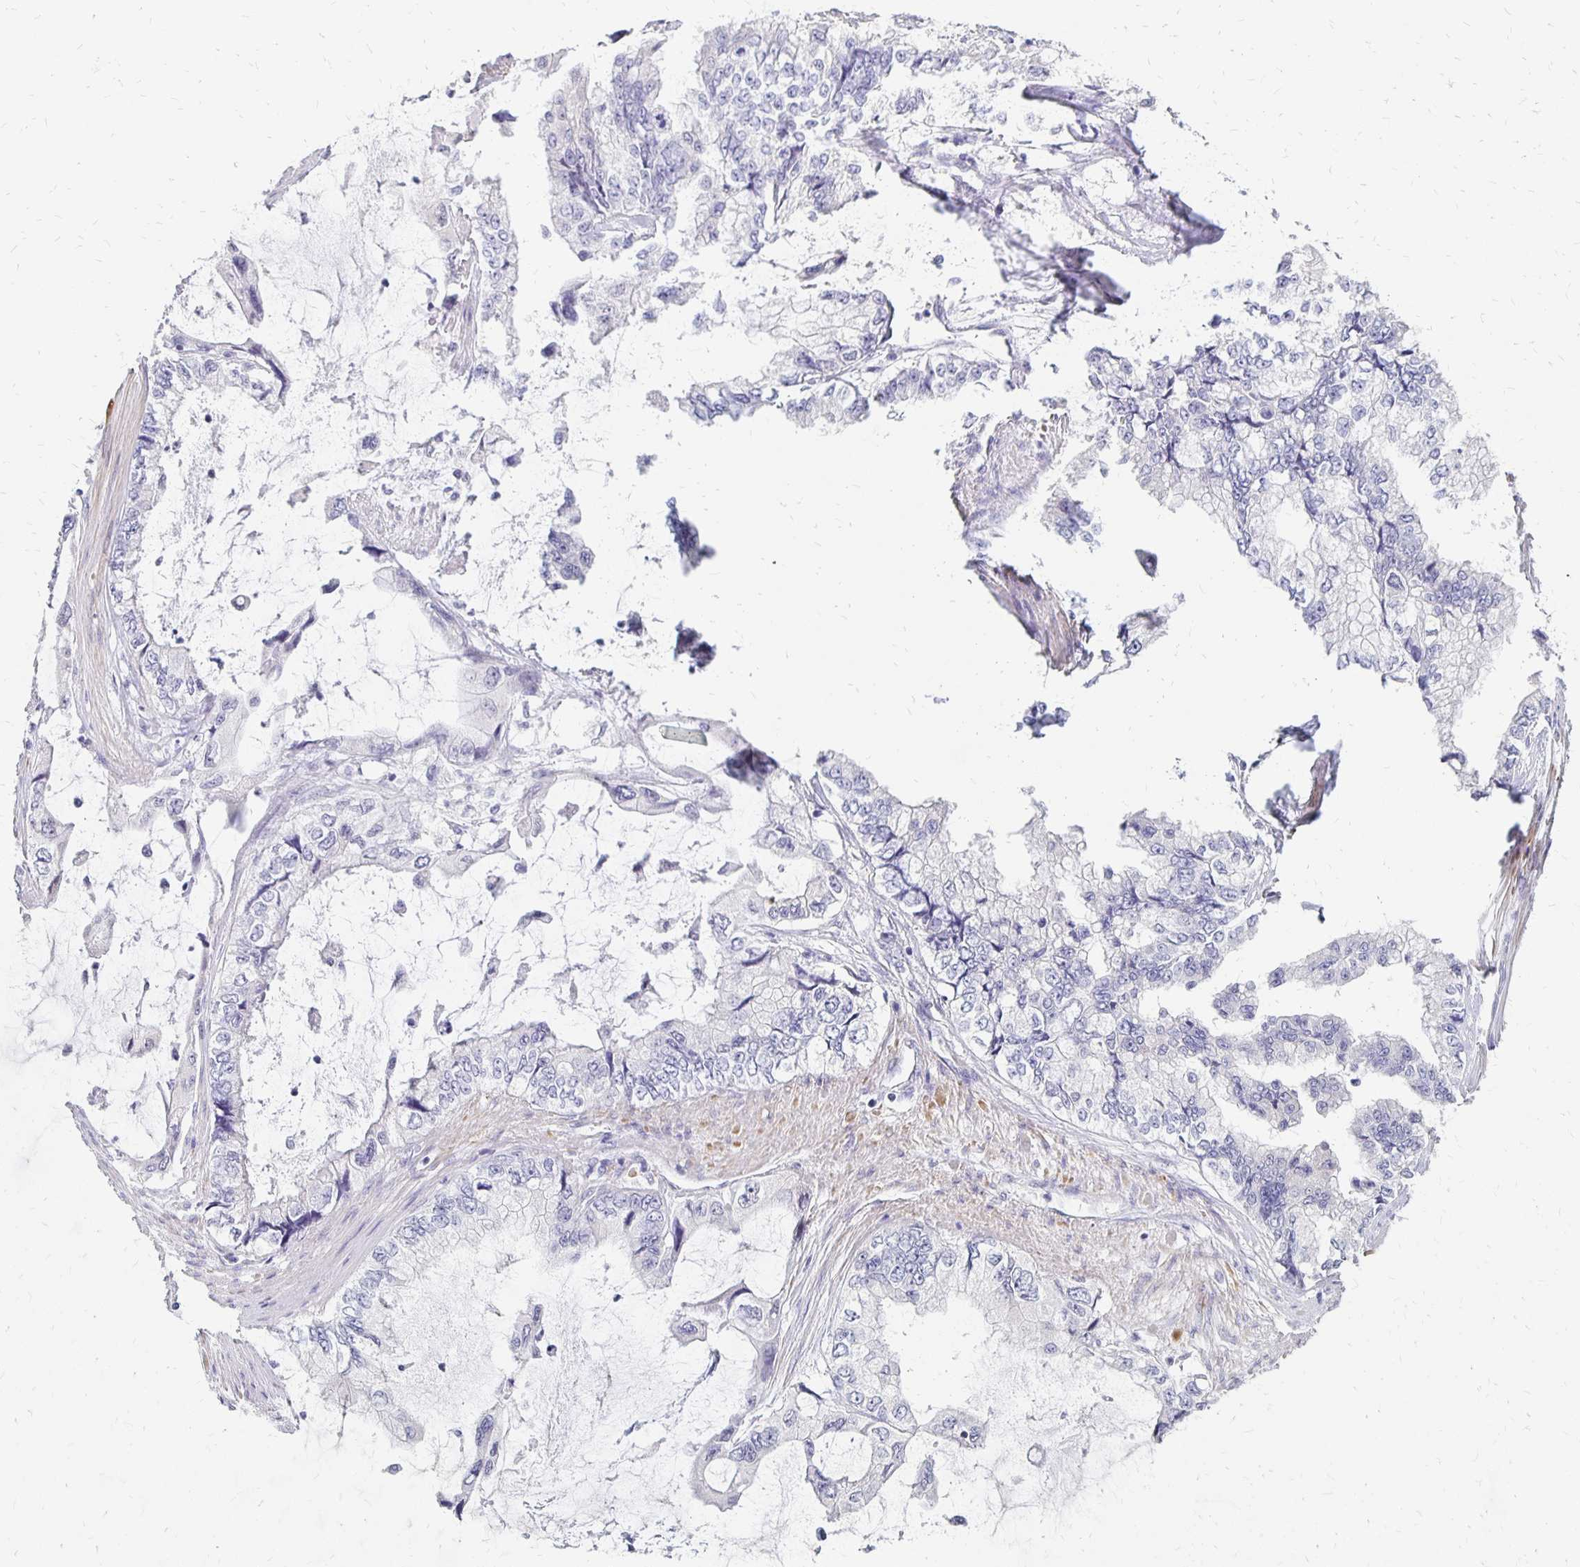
{"staining": {"intensity": "negative", "quantity": "none", "location": "none"}, "tissue": "stomach cancer", "cell_type": "Tumor cells", "image_type": "cancer", "snomed": [{"axis": "morphology", "description": "Adenocarcinoma, NOS"}, {"axis": "topography", "description": "Pancreas"}, {"axis": "topography", "description": "Stomach, upper"}, {"axis": "topography", "description": "Stomach"}], "caption": "This is an IHC image of stomach adenocarcinoma. There is no staining in tumor cells.", "gene": "ATOSB", "patient": {"sex": "male", "age": 77}}